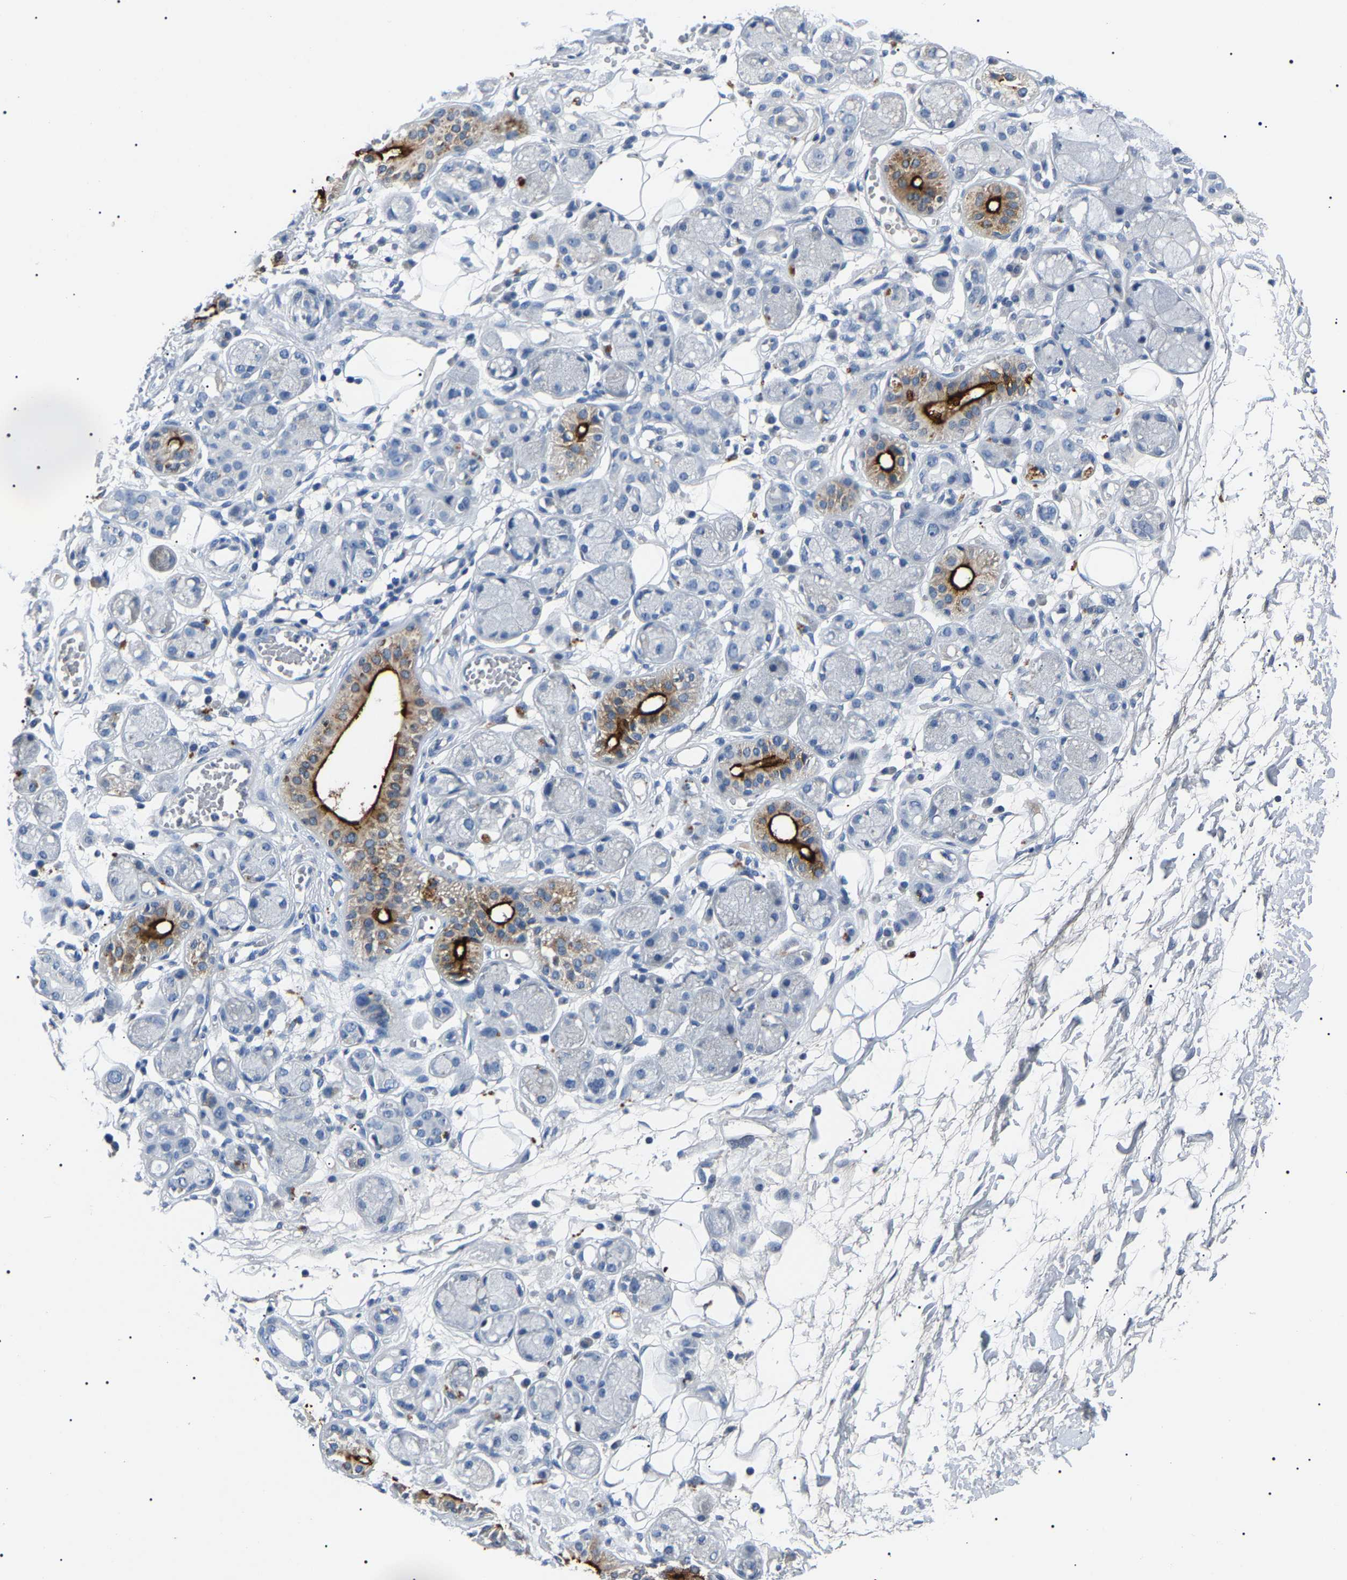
{"staining": {"intensity": "negative", "quantity": "none", "location": "none"}, "tissue": "adipose tissue", "cell_type": "Adipocytes", "image_type": "normal", "snomed": [{"axis": "morphology", "description": "Normal tissue, NOS"}, {"axis": "morphology", "description": "Inflammation, NOS"}, {"axis": "topography", "description": "Salivary gland"}, {"axis": "topography", "description": "Peripheral nerve tissue"}], "caption": "Immunohistochemistry (IHC) of benign adipose tissue reveals no positivity in adipocytes.", "gene": "KLK15", "patient": {"sex": "female", "age": 75}}